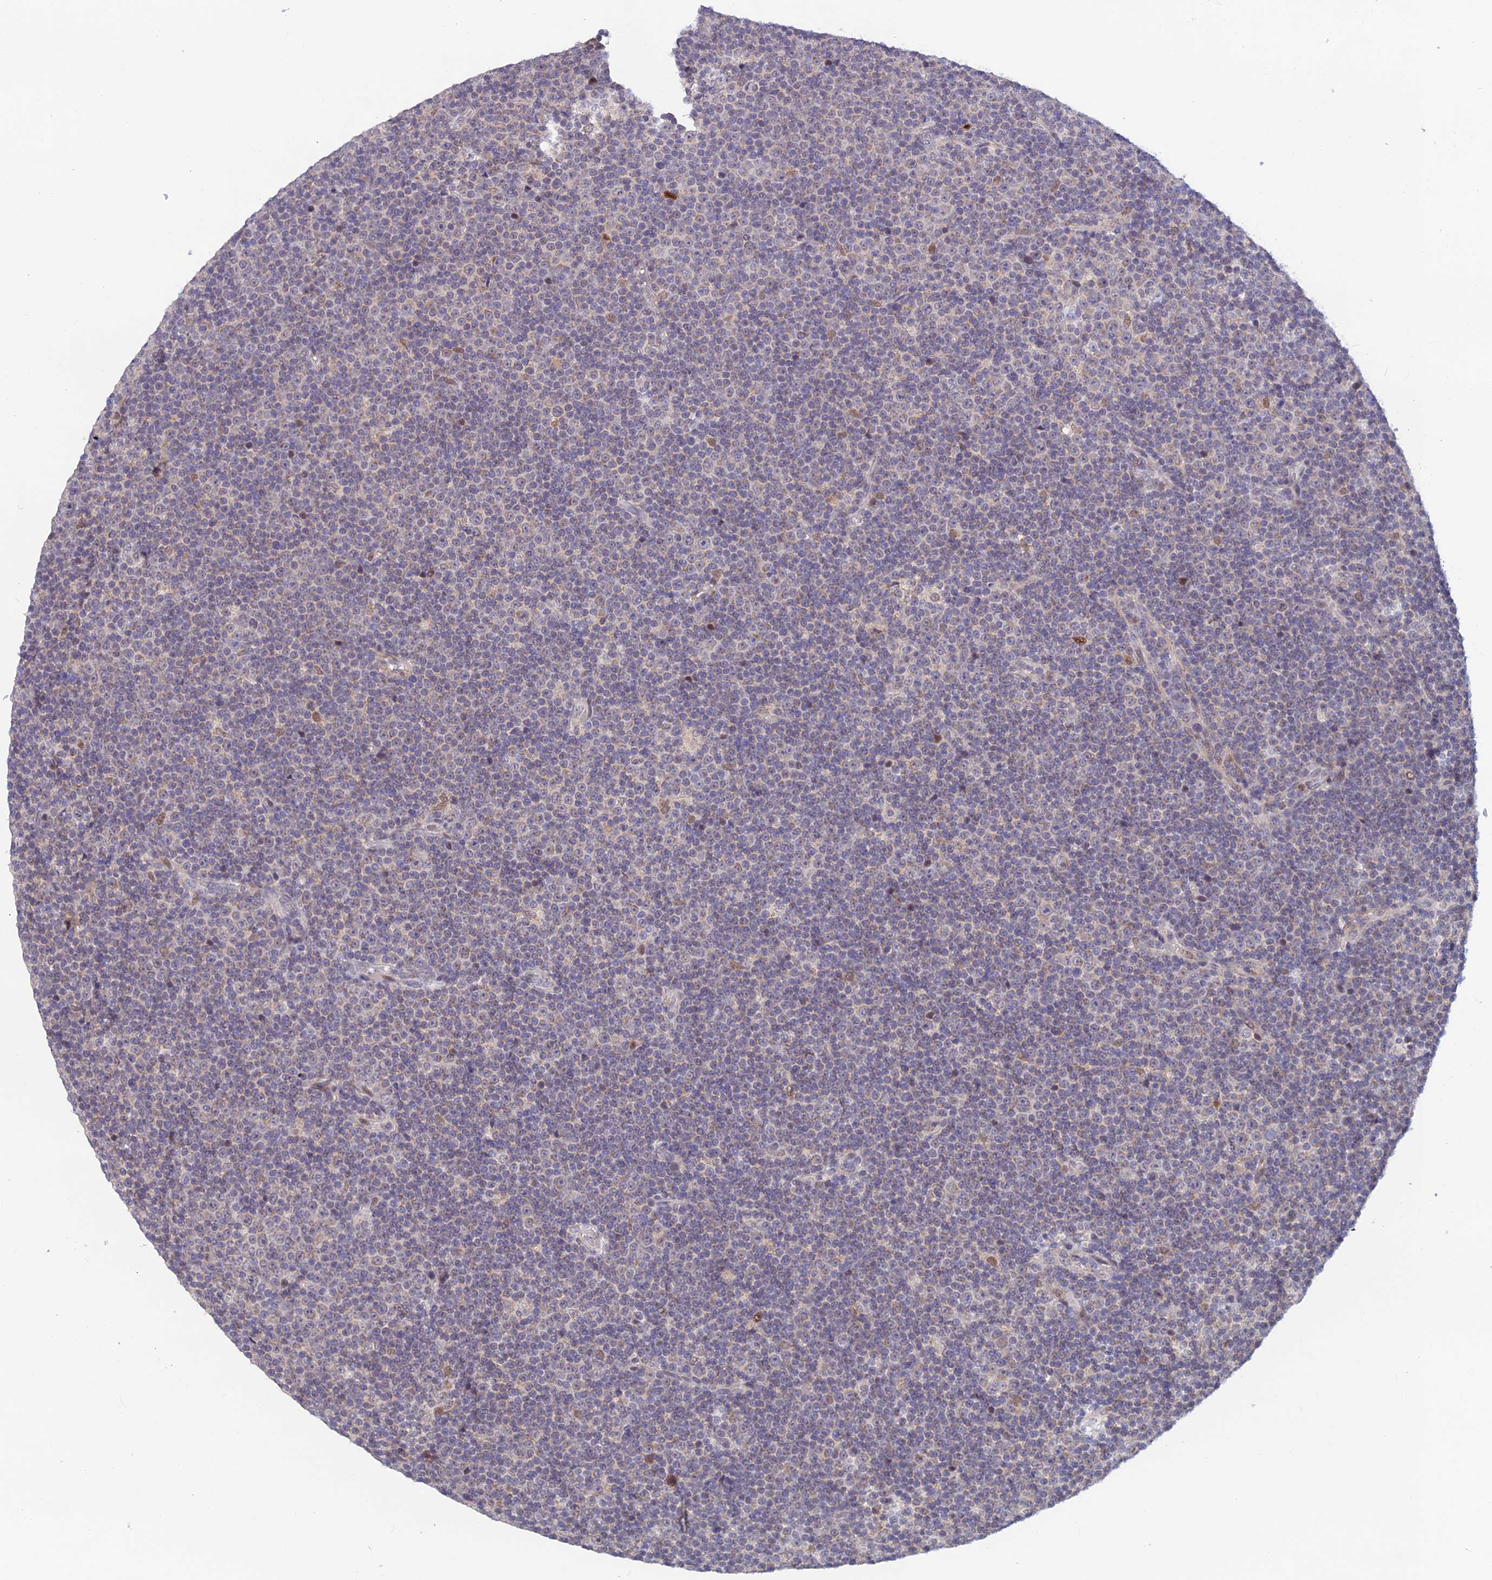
{"staining": {"intensity": "negative", "quantity": "none", "location": "none"}, "tissue": "lymphoma", "cell_type": "Tumor cells", "image_type": "cancer", "snomed": [{"axis": "morphology", "description": "Malignant lymphoma, non-Hodgkin's type, Low grade"}, {"axis": "topography", "description": "Lymph node"}], "caption": "This is an immunohistochemistry micrograph of human low-grade malignant lymphoma, non-Hodgkin's type. There is no positivity in tumor cells.", "gene": "FASTKD5", "patient": {"sex": "female", "age": 67}}